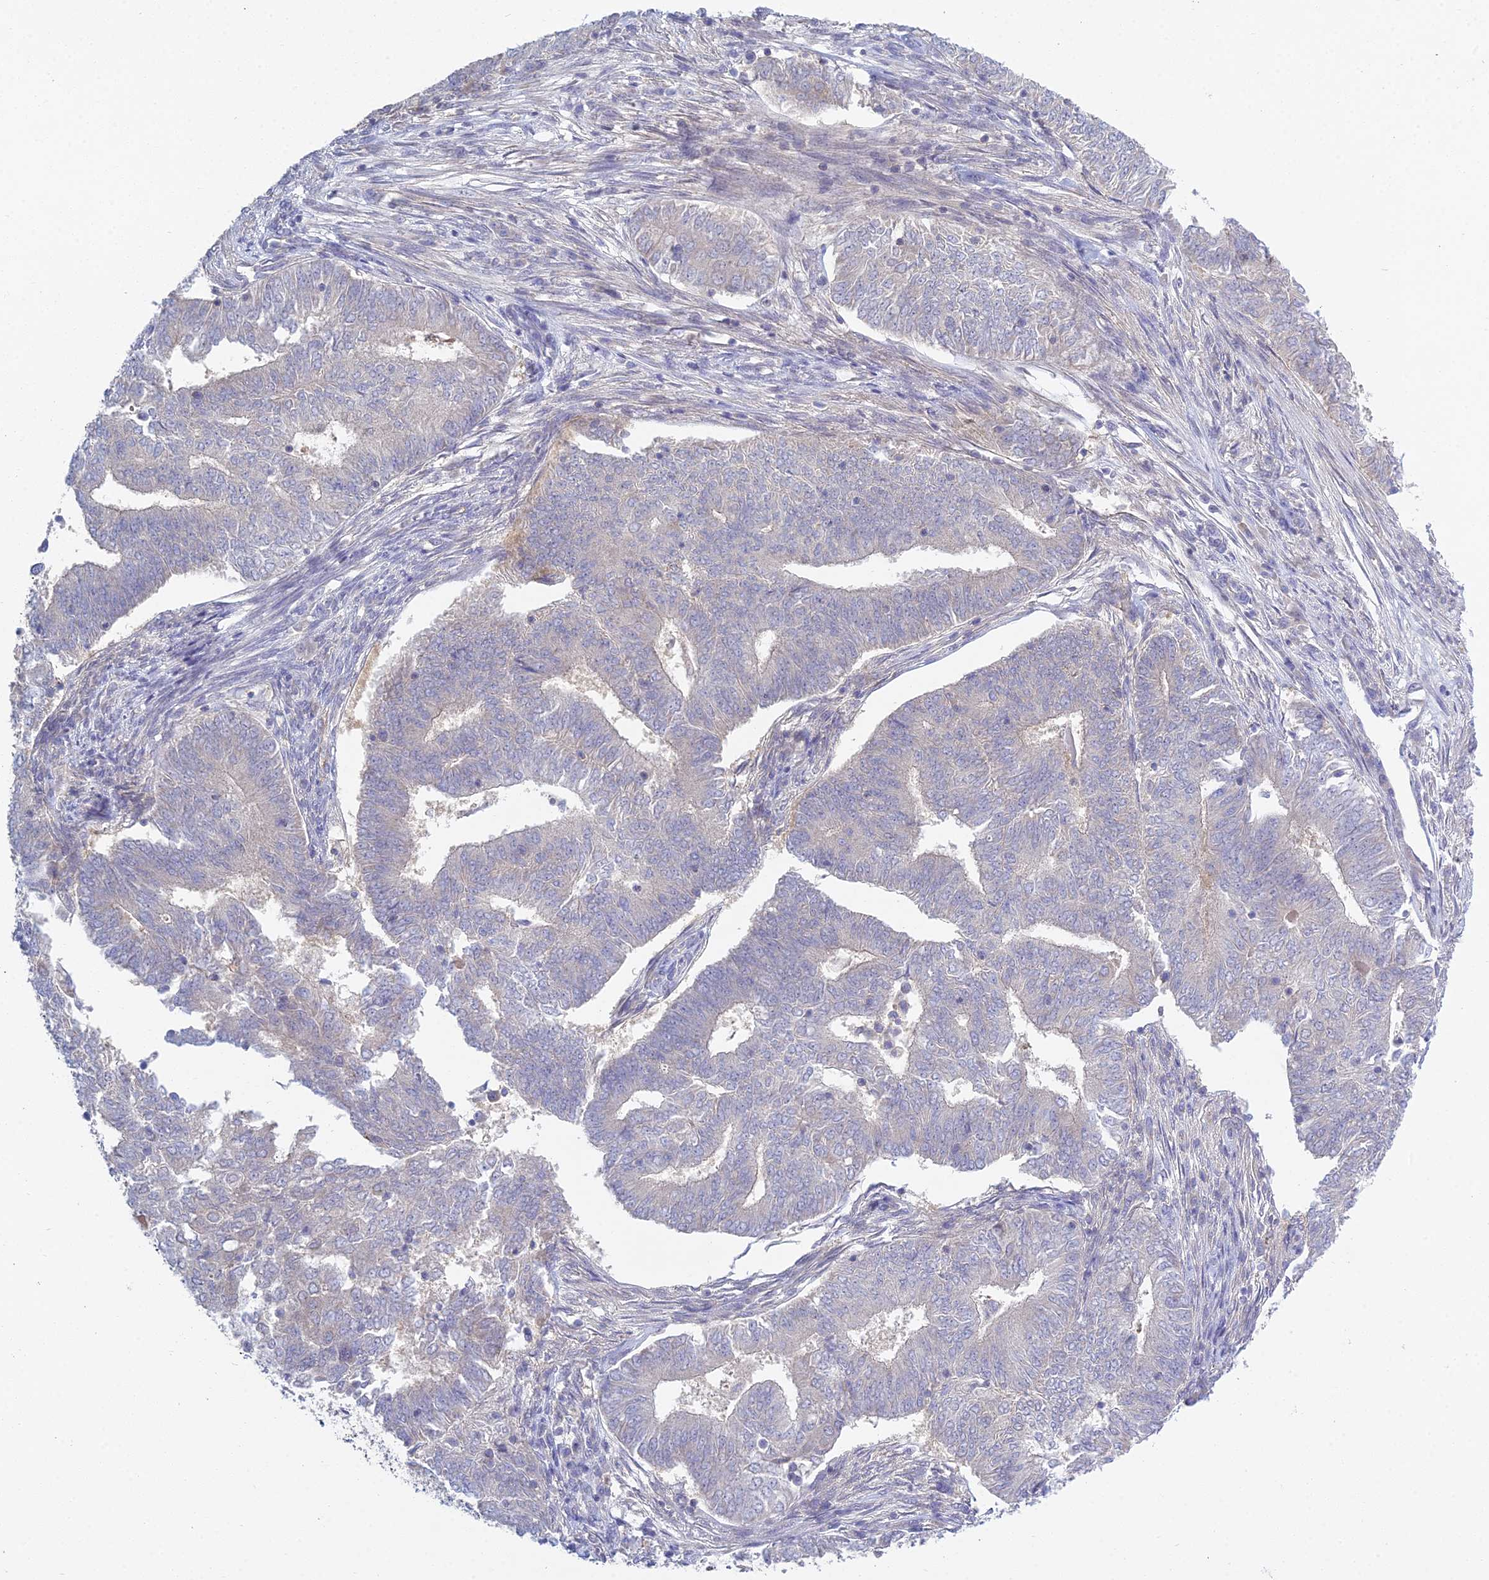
{"staining": {"intensity": "negative", "quantity": "none", "location": "none"}, "tissue": "endometrial cancer", "cell_type": "Tumor cells", "image_type": "cancer", "snomed": [{"axis": "morphology", "description": "Adenocarcinoma, NOS"}, {"axis": "topography", "description": "Endometrium"}], "caption": "Tumor cells show no significant staining in adenocarcinoma (endometrial).", "gene": "METTL26", "patient": {"sex": "female", "age": 62}}